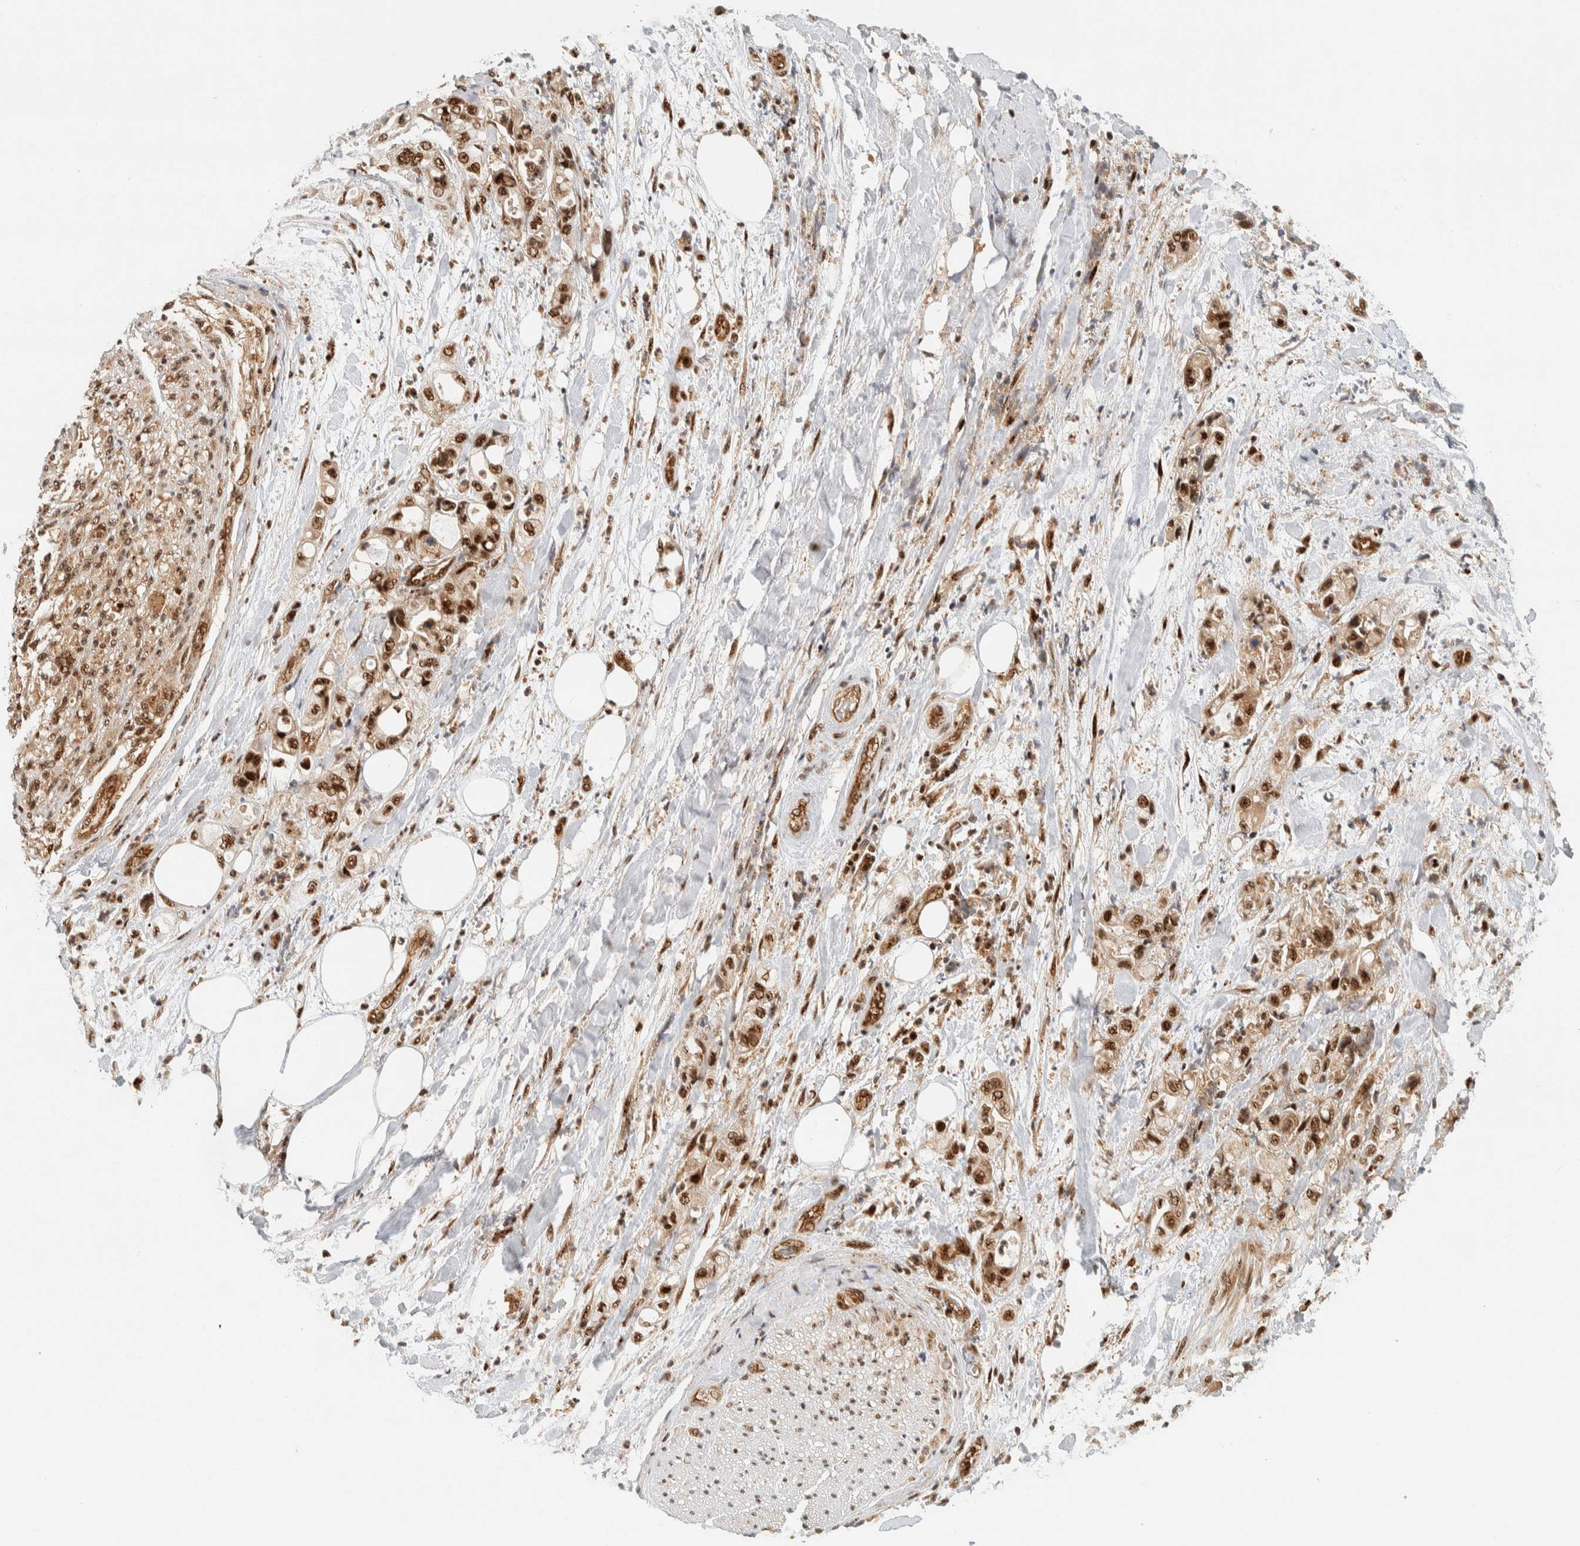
{"staining": {"intensity": "moderate", "quantity": ">75%", "location": "nuclear"}, "tissue": "pancreatic cancer", "cell_type": "Tumor cells", "image_type": "cancer", "snomed": [{"axis": "morphology", "description": "Adenocarcinoma, NOS"}, {"axis": "topography", "description": "Pancreas"}], "caption": "Protein analysis of pancreatic cancer (adenocarcinoma) tissue shows moderate nuclear staining in approximately >75% of tumor cells. (Brightfield microscopy of DAB IHC at high magnification).", "gene": "SIK1", "patient": {"sex": "male", "age": 70}}